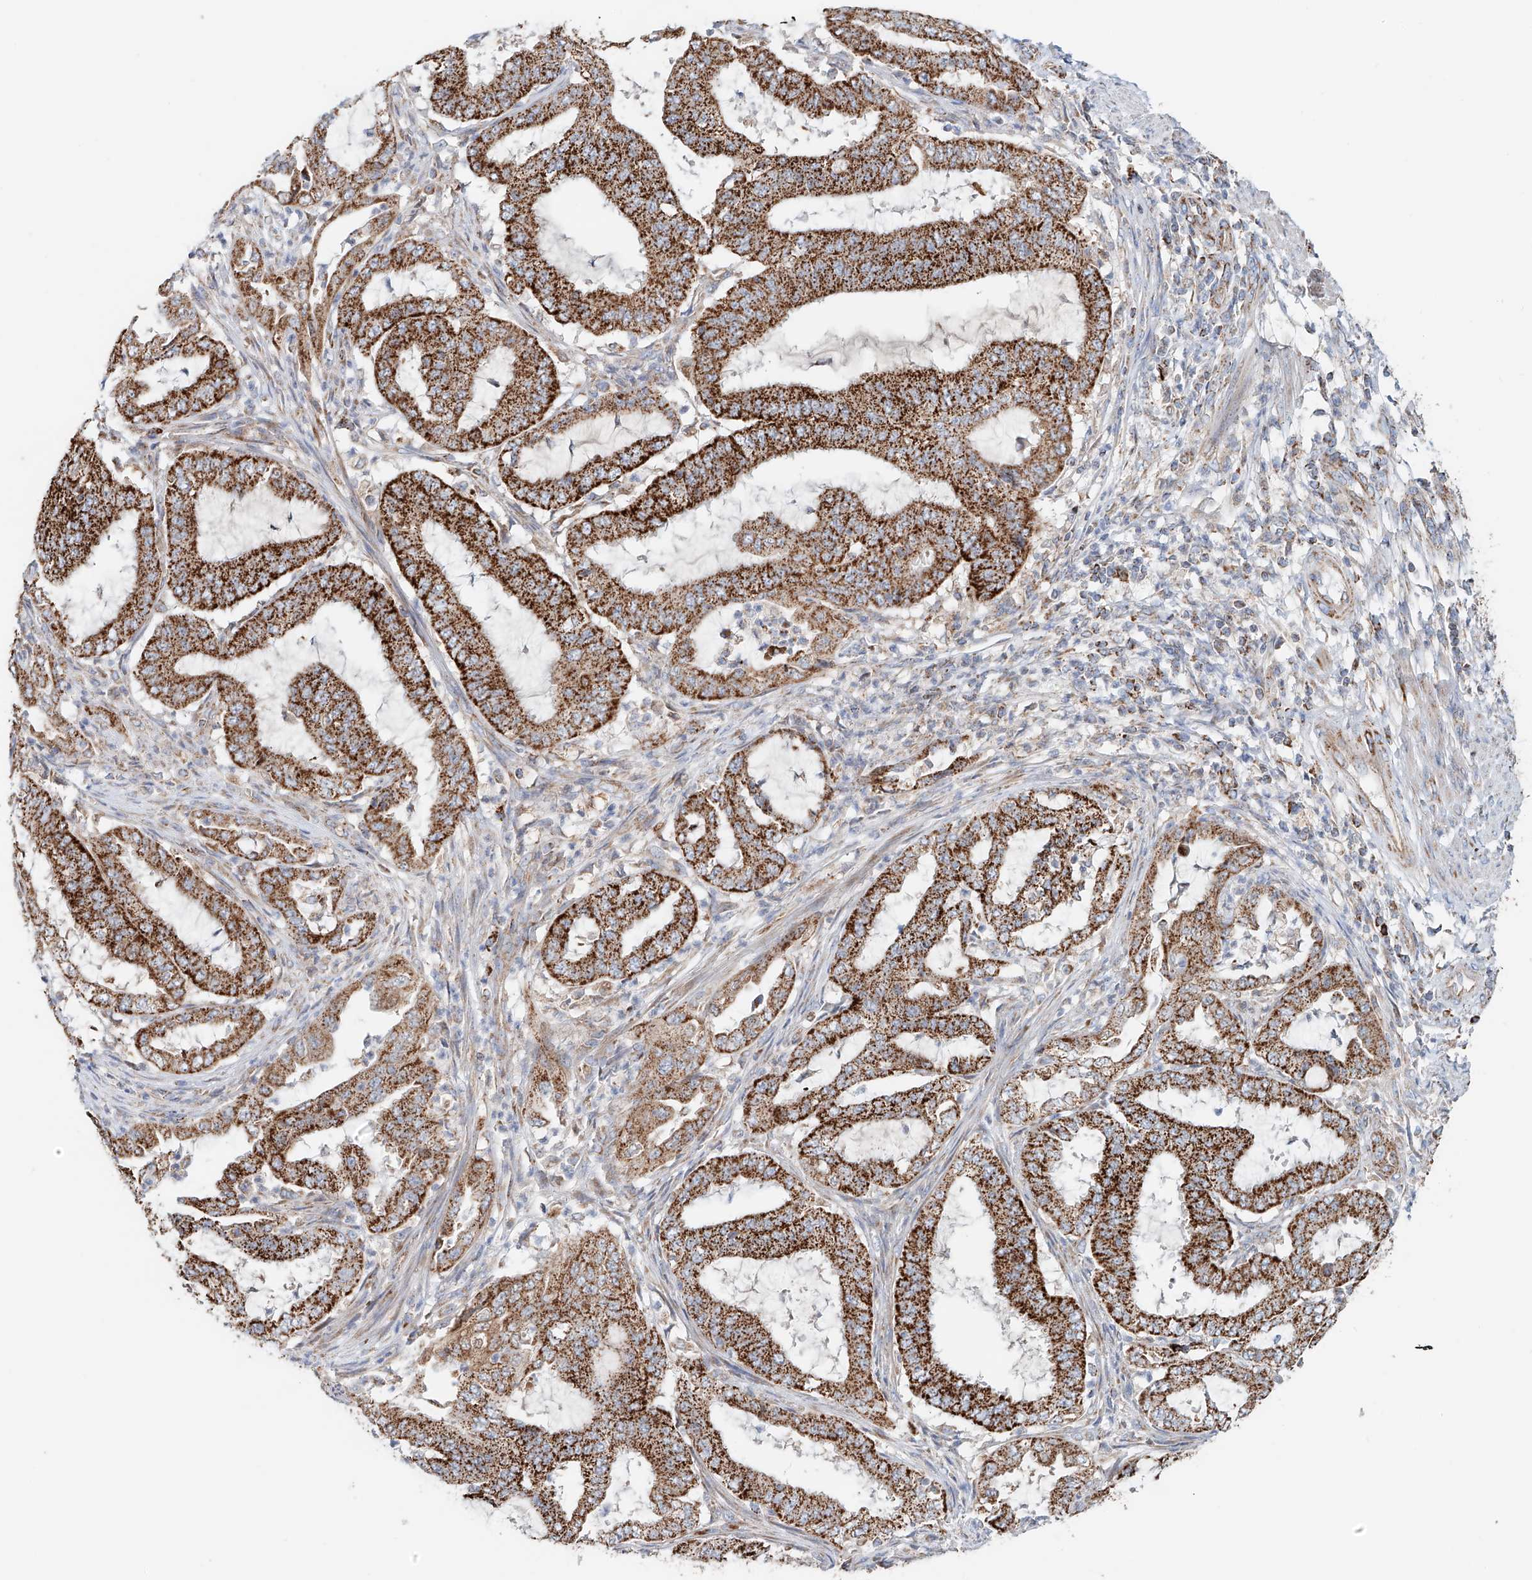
{"staining": {"intensity": "strong", "quantity": ">75%", "location": "cytoplasmic/membranous"}, "tissue": "endometrial cancer", "cell_type": "Tumor cells", "image_type": "cancer", "snomed": [{"axis": "morphology", "description": "Adenocarcinoma, NOS"}, {"axis": "topography", "description": "Endometrium"}], "caption": "Immunohistochemical staining of adenocarcinoma (endometrial) reveals strong cytoplasmic/membranous protein staining in about >75% of tumor cells.", "gene": "CARD10", "patient": {"sex": "female", "age": 51}}